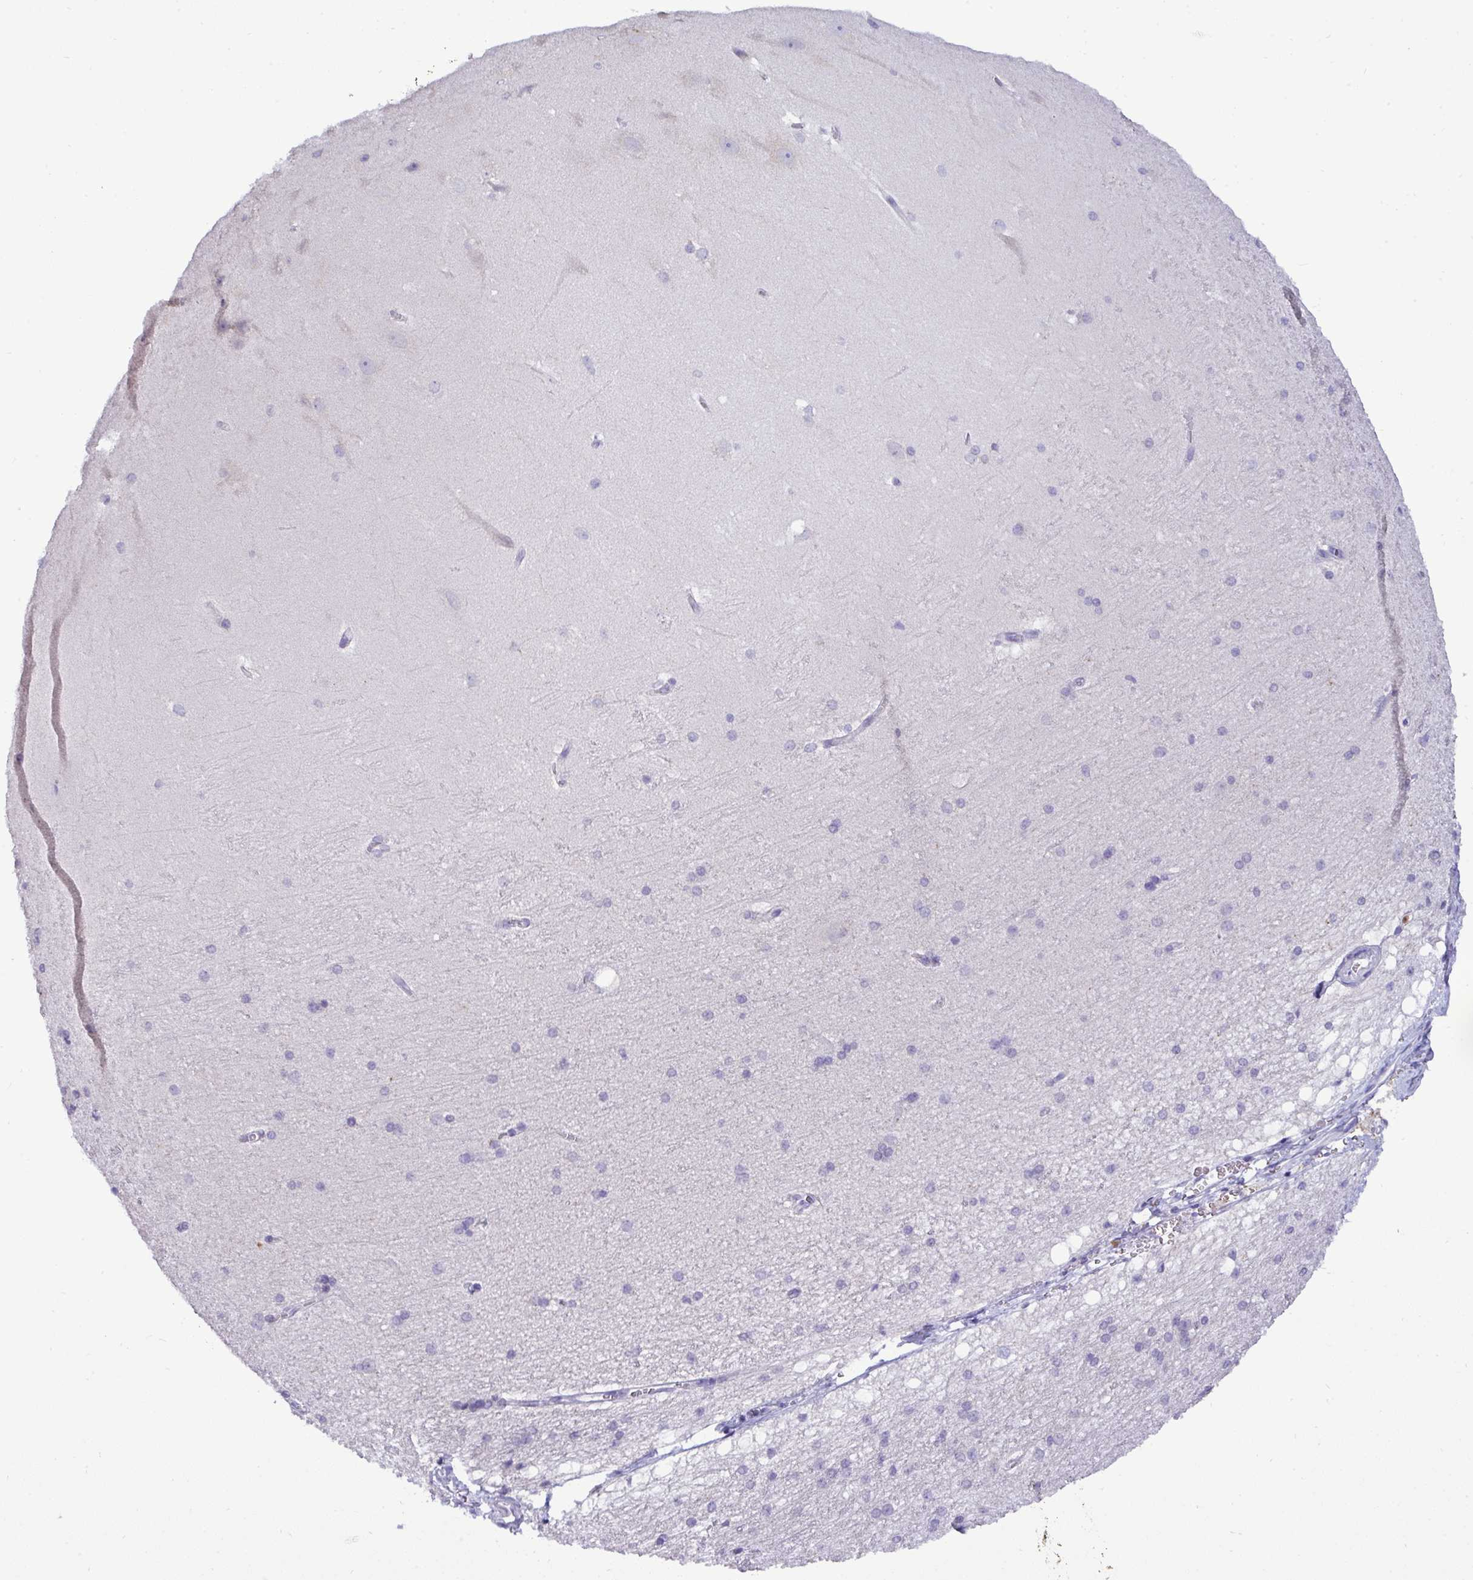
{"staining": {"intensity": "negative", "quantity": "none", "location": "none"}, "tissue": "hippocampus", "cell_type": "Glial cells", "image_type": "normal", "snomed": [{"axis": "morphology", "description": "Normal tissue, NOS"}, {"axis": "topography", "description": "Cerebral cortex"}, {"axis": "topography", "description": "Hippocampus"}], "caption": "This is a micrograph of immunohistochemistry staining of unremarkable hippocampus, which shows no positivity in glial cells. Brightfield microscopy of IHC stained with DAB (brown) and hematoxylin (blue), captured at high magnification.", "gene": "ST8SIA2", "patient": {"sex": "female", "age": 19}}